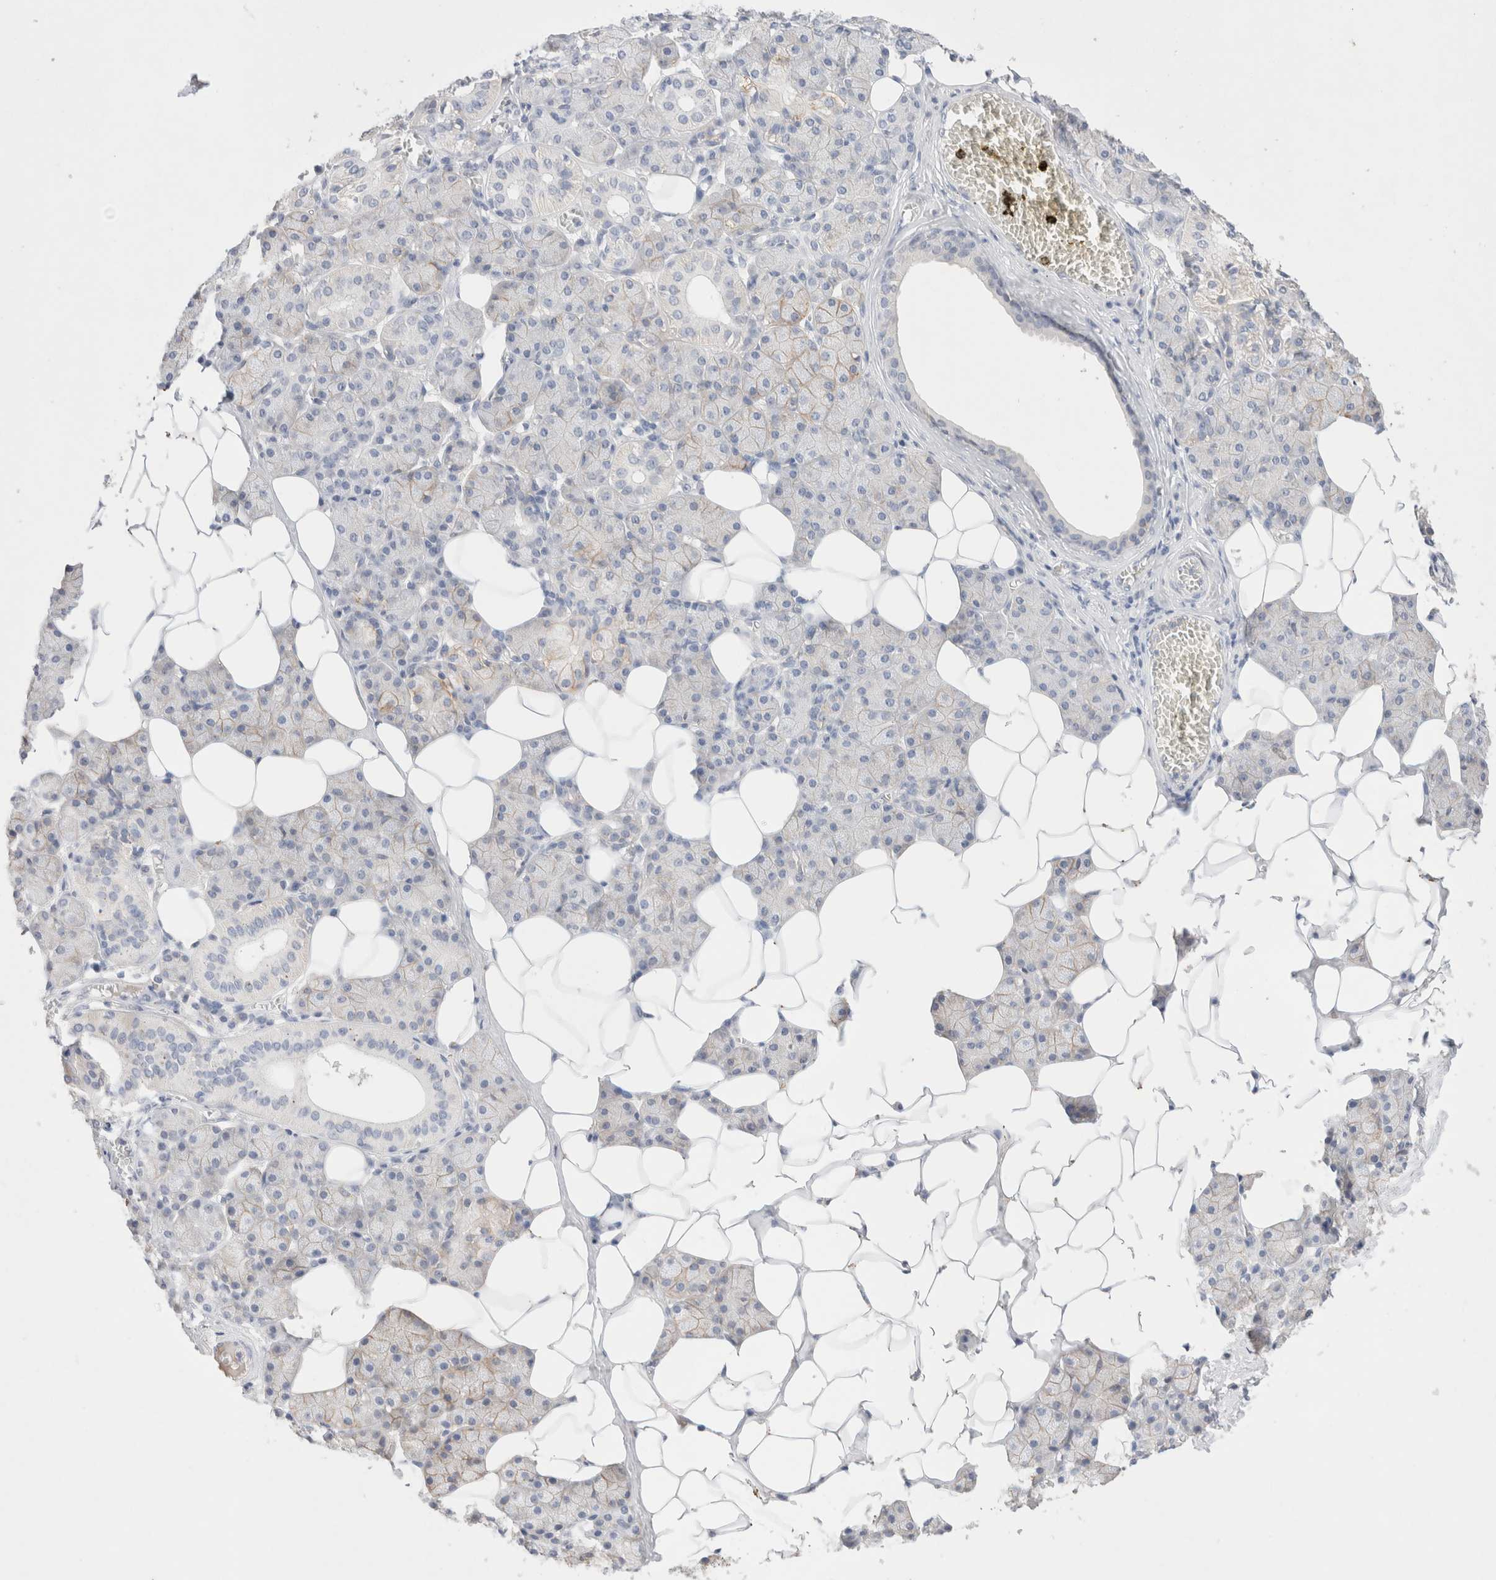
{"staining": {"intensity": "weak", "quantity": "<25%", "location": "cytoplasmic/membranous"}, "tissue": "salivary gland", "cell_type": "Glandular cells", "image_type": "normal", "snomed": [{"axis": "morphology", "description": "Normal tissue, NOS"}, {"axis": "topography", "description": "Salivary gland"}], "caption": "This is an immunohistochemistry micrograph of unremarkable human salivary gland. There is no positivity in glandular cells.", "gene": "EPCAM", "patient": {"sex": "female", "age": 33}}